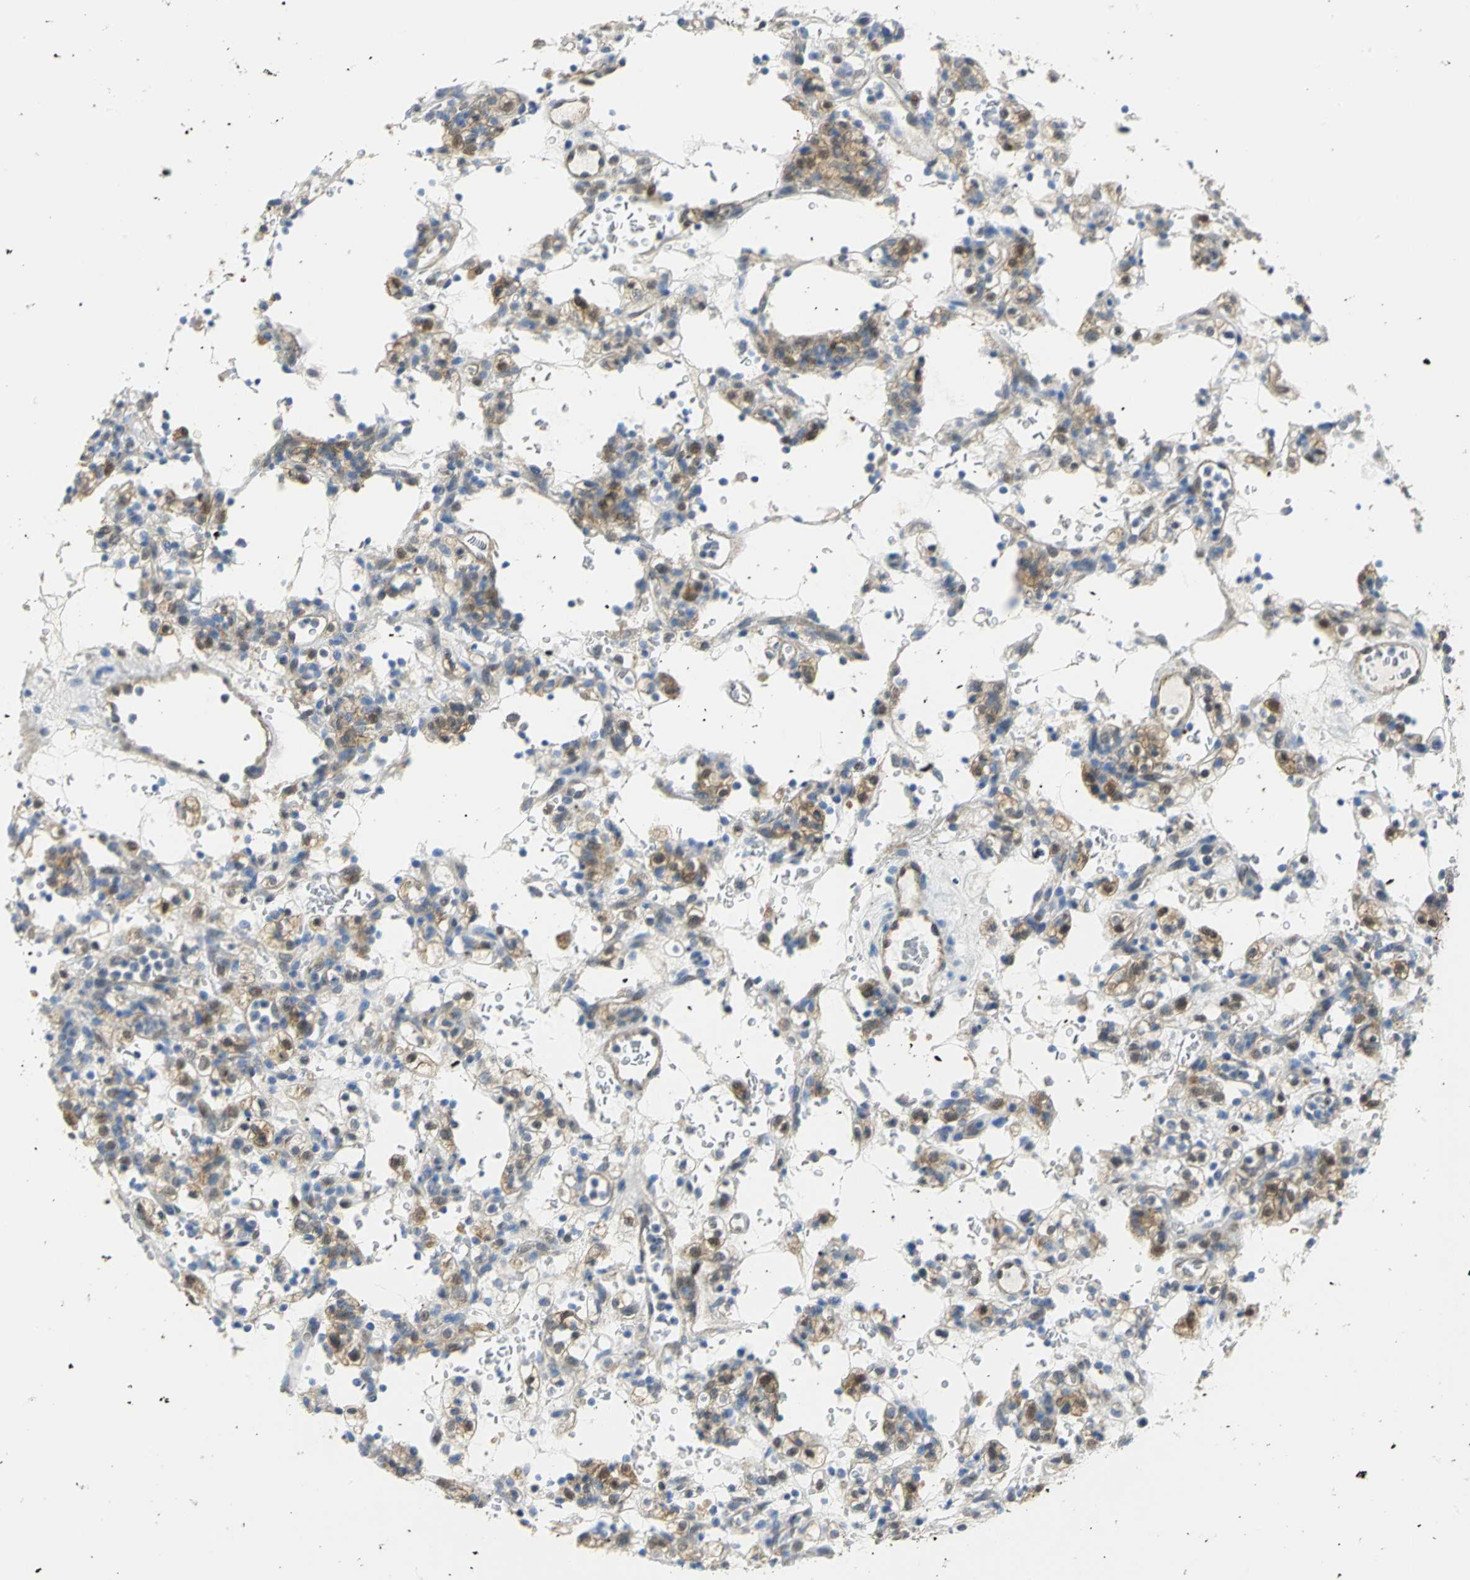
{"staining": {"intensity": "weak", "quantity": "25%-75%", "location": "cytoplasmic/membranous"}, "tissue": "renal cancer", "cell_type": "Tumor cells", "image_type": "cancer", "snomed": [{"axis": "morphology", "description": "Normal tissue, NOS"}, {"axis": "morphology", "description": "Adenocarcinoma, NOS"}, {"axis": "topography", "description": "Kidney"}], "caption": "The micrograph shows immunohistochemical staining of adenocarcinoma (renal). There is weak cytoplasmic/membranous expression is identified in approximately 25%-75% of tumor cells.", "gene": "PGM3", "patient": {"sex": "female", "age": 72}}